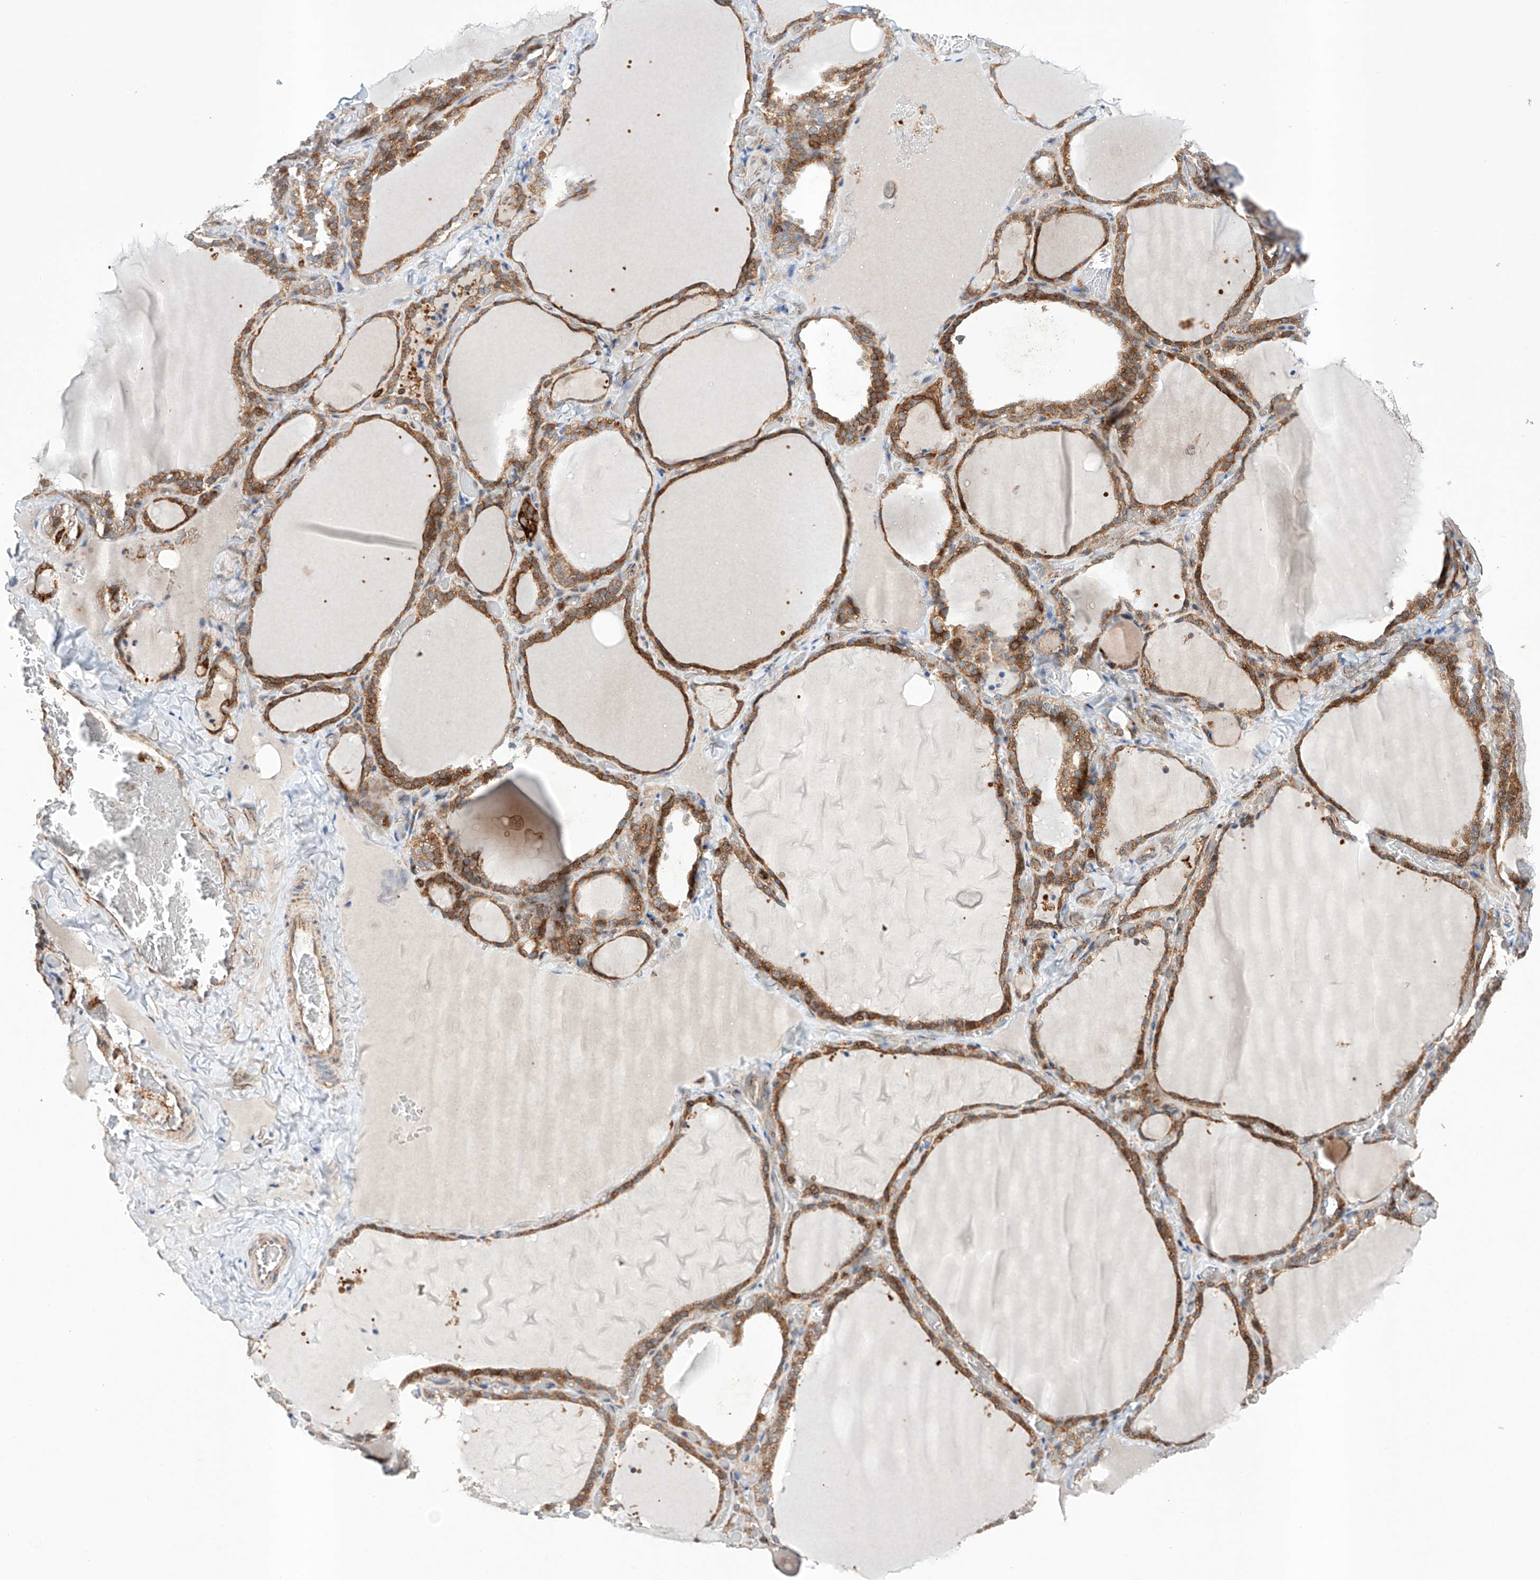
{"staining": {"intensity": "moderate", "quantity": ">75%", "location": "cytoplasmic/membranous"}, "tissue": "thyroid gland", "cell_type": "Glandular cells", "image_type": "normal", "snomed": [{"axis": "morphology", "description": "Normal tissue, NOS"}, {"axis": "topography", "description": "Thyroid gland"}], "caption": "Thyroid gland was stained to show a protein in brown. There is medium levels of moderate cytoplasmic/membranous staining in approximately >75% of glandular cells. The staining was performed using DAB to visualize the protein expression in brown, while the nuclei were stained in blue with hematoxylin (Magnification: 20x).", "gene": "TIMM23", "patient": {"sex": "female", "age": 22}}